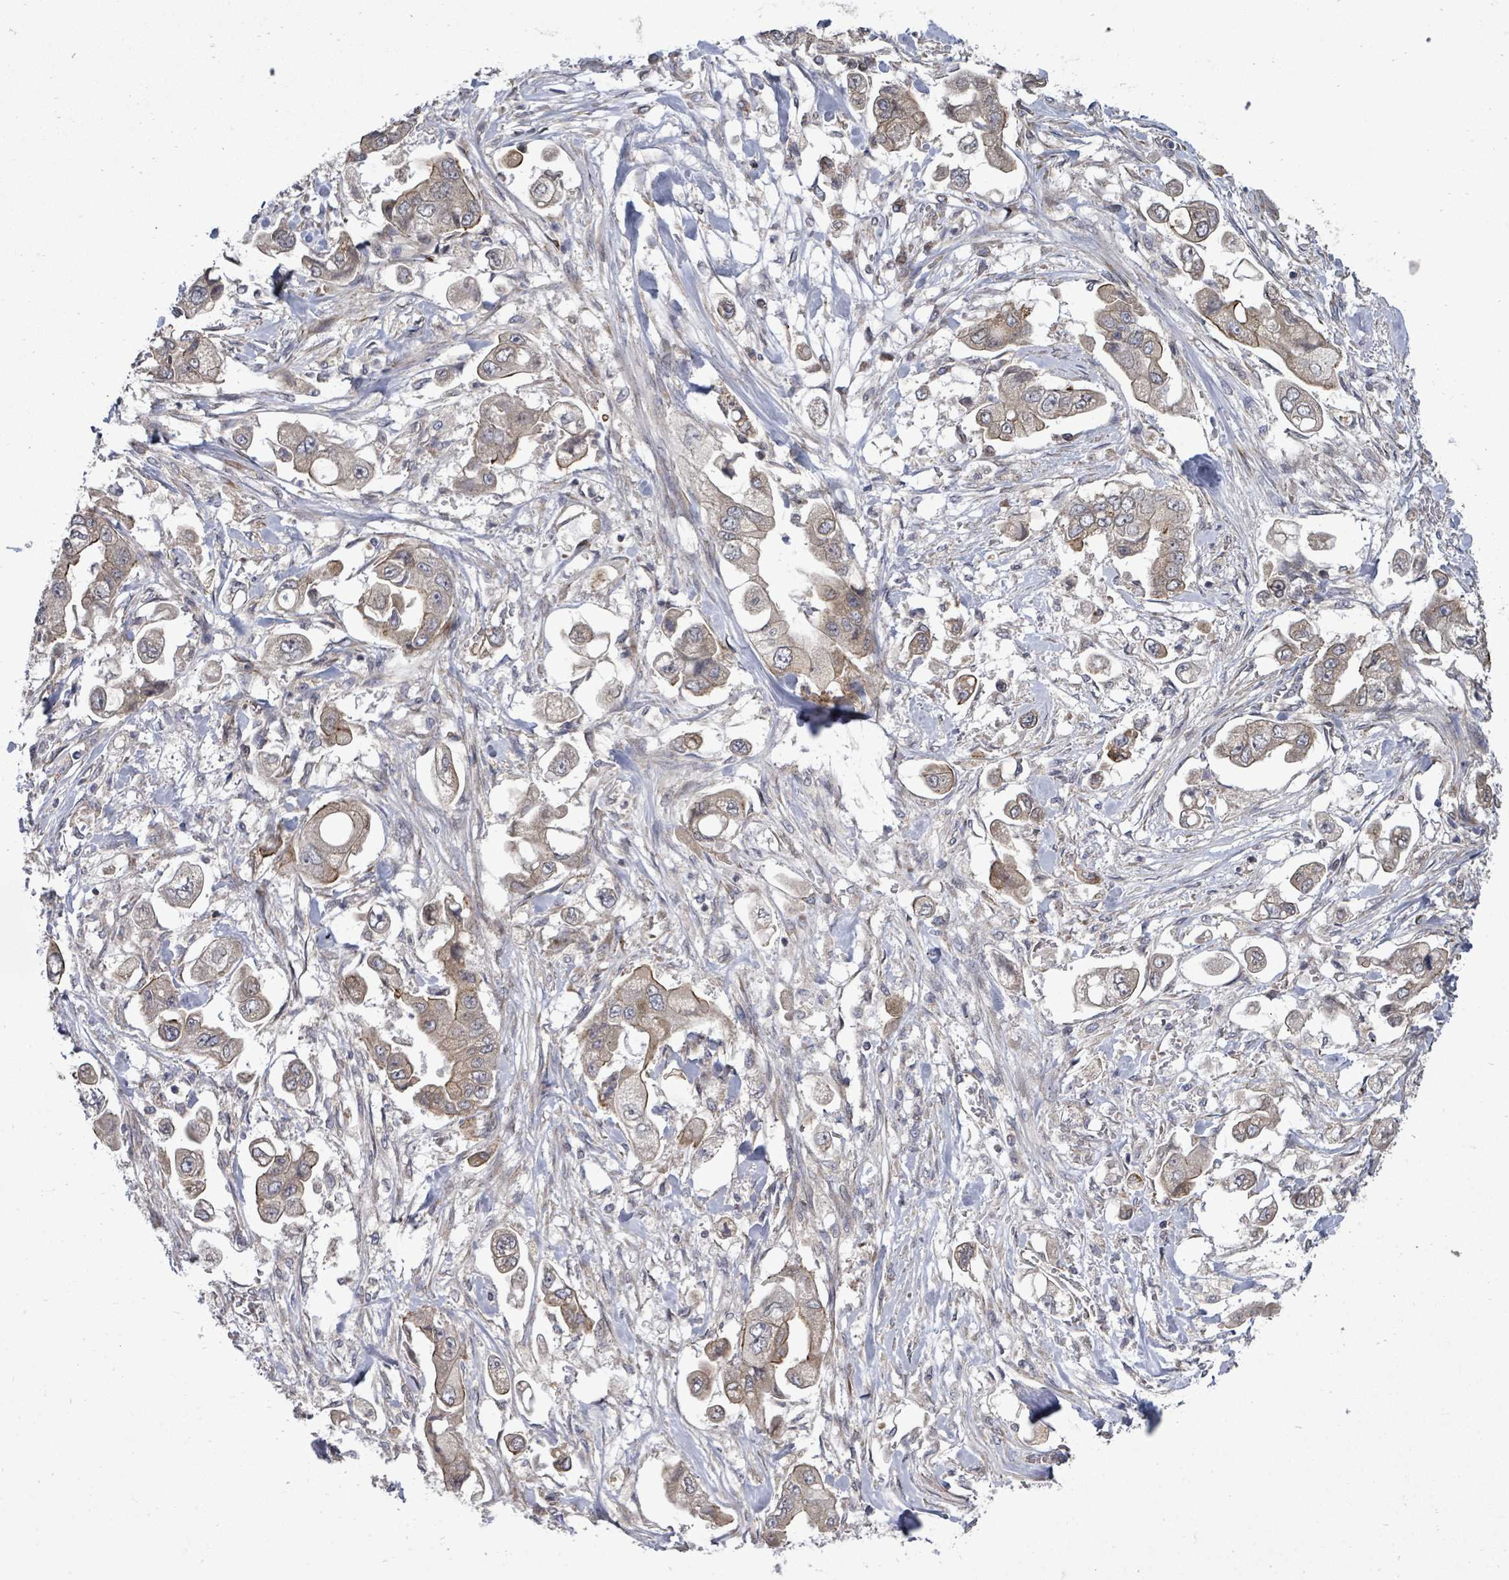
{"staining": {"intensity": "moderate", "quantity": "<25%", "location": "cytoplasmic/membranous"}, "tissue": "stomach cancer", "cell_type": "Tumor cells", "image_type": "cancer", "snomed": [{"axis": "morphology", "description": "Adenocarcinoma, NOS"}, {"axis": "topography", "description": "Stomach"}], "caption": "An immunohistochemistry (IHC) photomicrograph of tumor tissue is shown. Protein staining in brown shows moderate cytoplasmic/membranous positivity in stomach cancer (adenocarcinoma) within tumor cells.", "gene": "KRTAP27-1", "patient": {"sex": "male", "age": 62}}